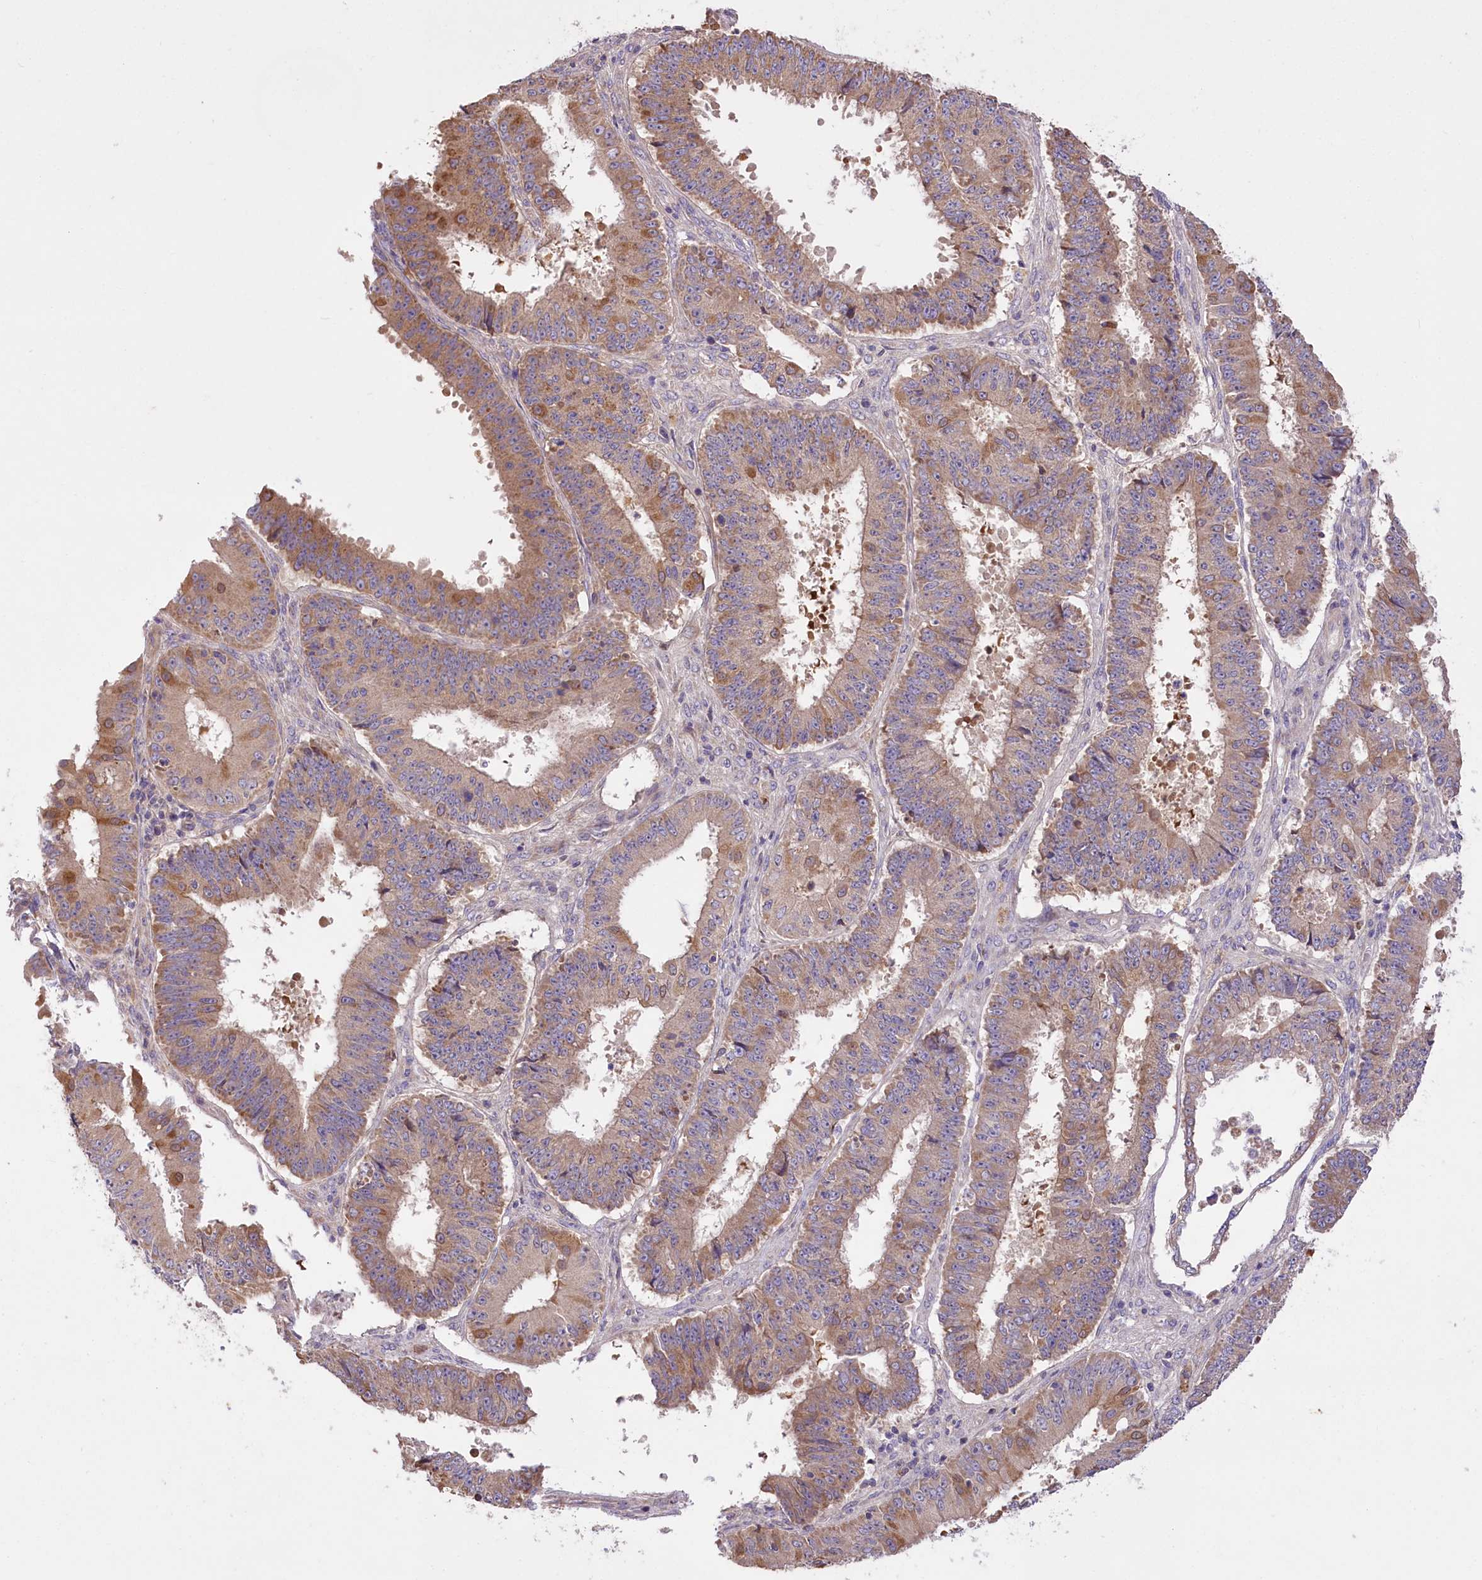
{"staining": {"intensity": "moderate", "quantity": ">75%", "location": "cytoplasmic/membranous"}, "tissue": "ovarian cancer", "cell_type": "Tumor cells", "image_type": "cancer", "snomed": [{"axis": "morphology", "description": "Carcinoma, endometroid"}, {"axis": "topography", "description": "Appendix"}, {"axis": "topography", "description": "Ovary"}], "caption": "DAB immunohistochemical staining of endometroid carcinoma (ovarian) reveals moderate cytoplasmic/membranous protein staining in approximately >75% of tumor cells.", "gene": "PBLD", "patient": {"sex": "female", "age": 42}}